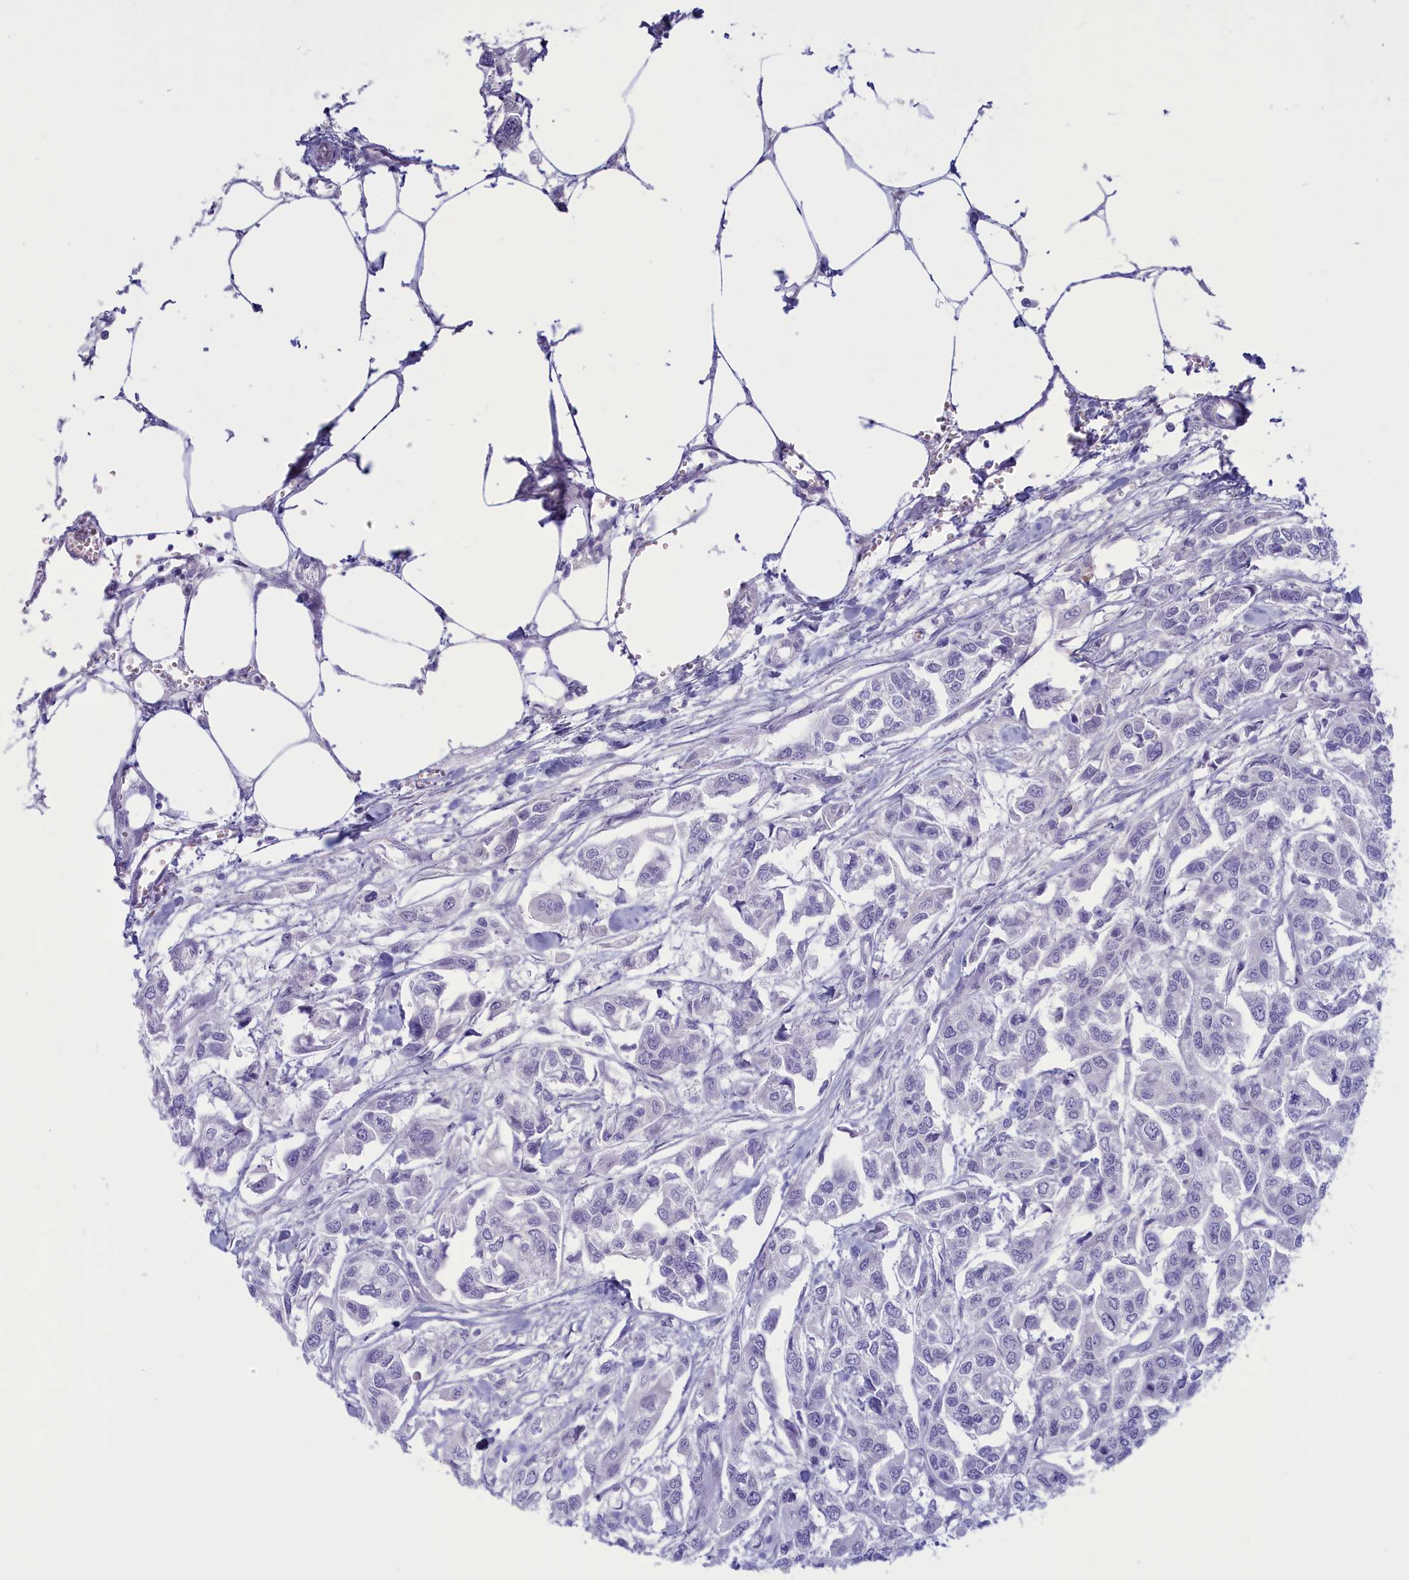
{"staining": {"intensity": "negative", "quantity": "none", "location": "none"}, "tissue": "urothelial cancer", "cell_type": "Tumor cells", "image_type": "cancer", "snomed": [{"axis": "morphology", "description": "Urothelial carcinoma, High grade"}, {"axis": "topography", "description": "Urinary bladder"}], "caption": "Immunohistochemistry (IHC) micrograph of human urothelial cancer stained for a protein (brown), which reveals no expression in tumor cells. Brightfield microscopy of IHC stained with DAB (3,3'-diaminobenzidine) (brown) and hematoxylin (blue), captured at high magnification.", "gene": "GAPDHS", "patient": {"sex": "male", "age": 67}}